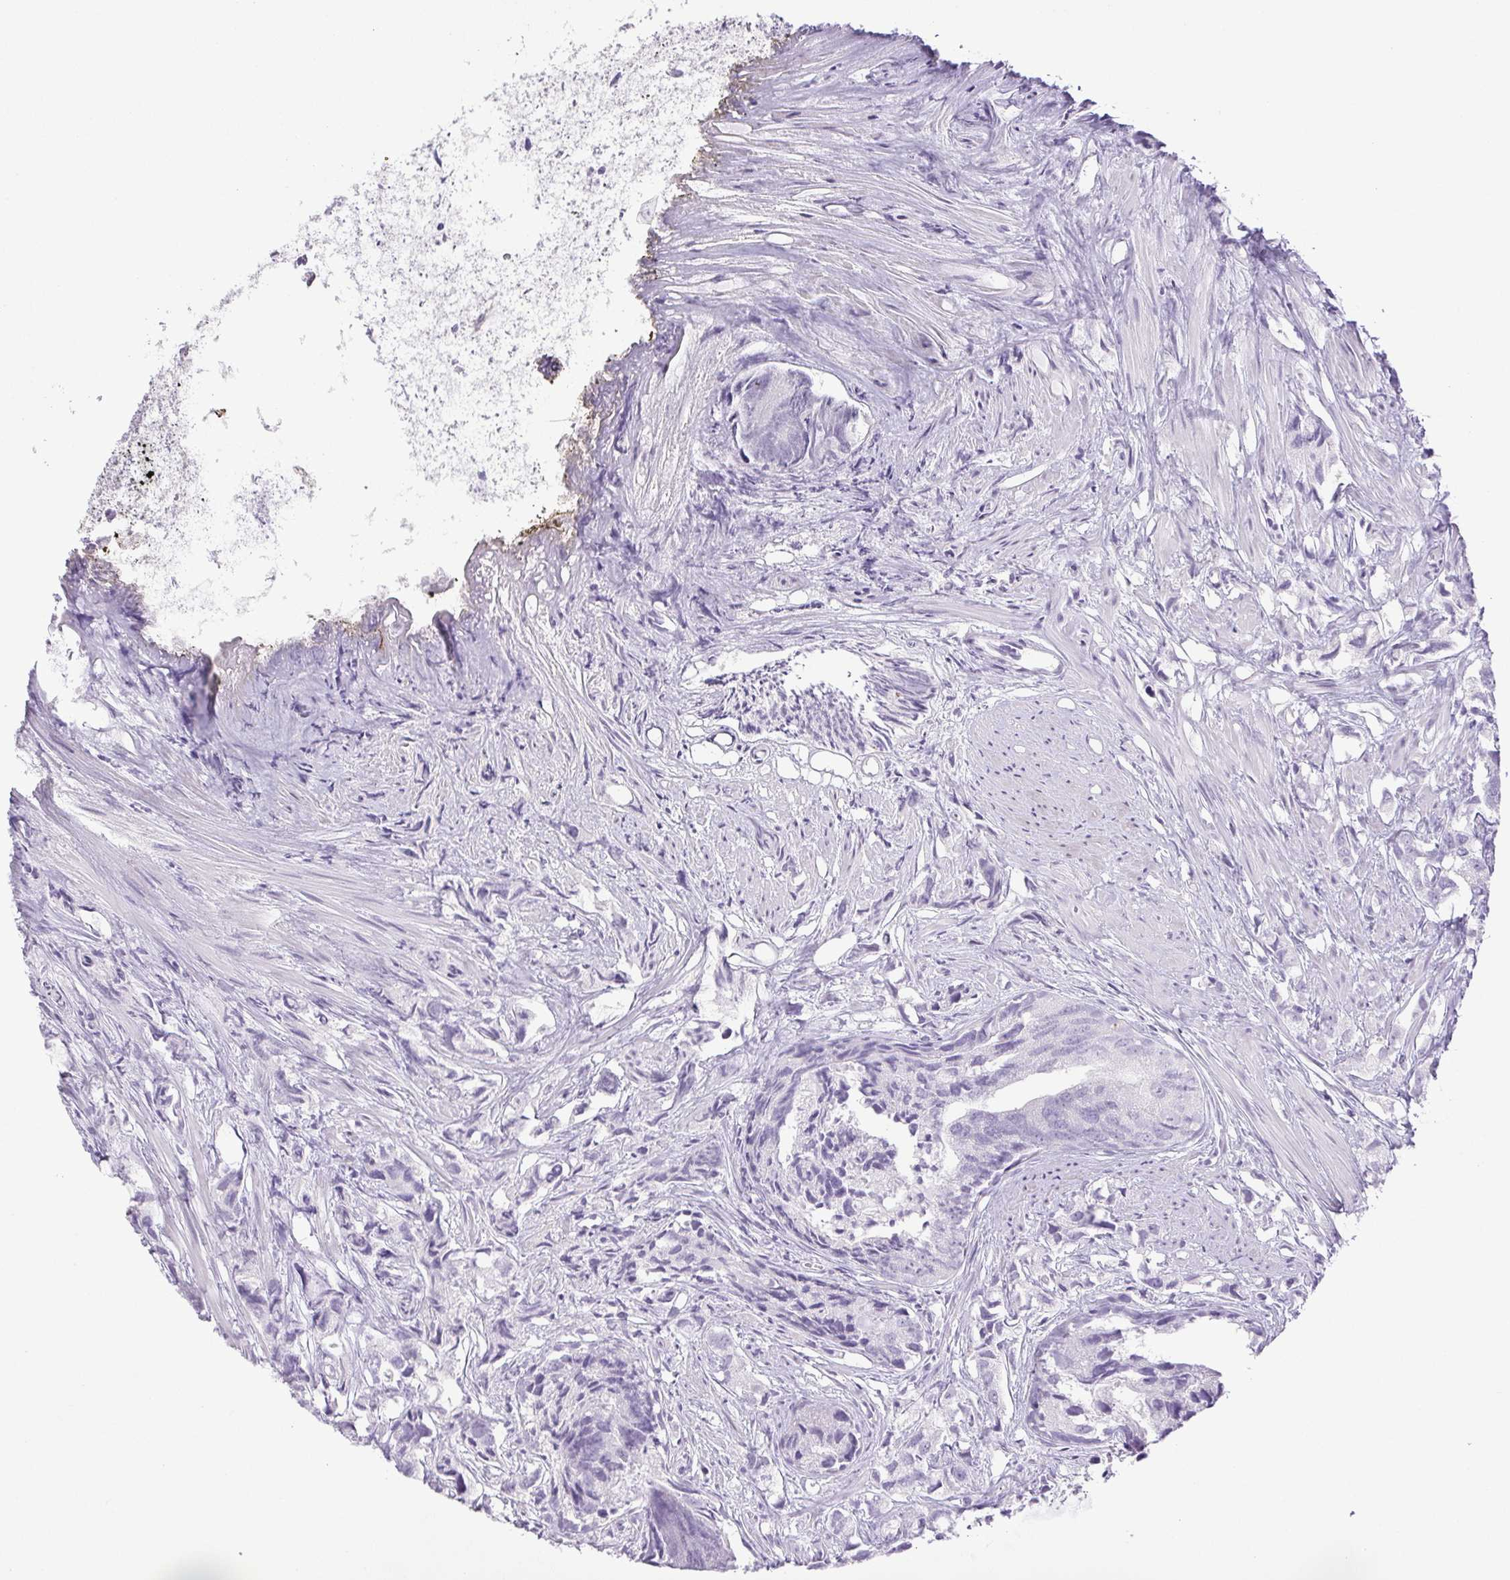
{"staining": {"intensity": "negative", "quantity": "none", "location": "none"}, "tissue": "prostate cancer", "cell_type": "Tumor cells", "image_type": "cancer", "snomed": [{"axis": "morphology", "description": "Adenocarcinoma, High grade"}, {"axis": "topography", "description": "Prostate"}], "caption": "A histopathology image of human prostate high-grade adenocarcinoma is negative for staining in tumor cells. The staining is performed using DAB (3,3'-diaminobenzidine) brown chromogen with nuclei counter-stained in using hematoxylin.", "gene": "HLA-G", "patient": {"sex": "male", "age": 58}}